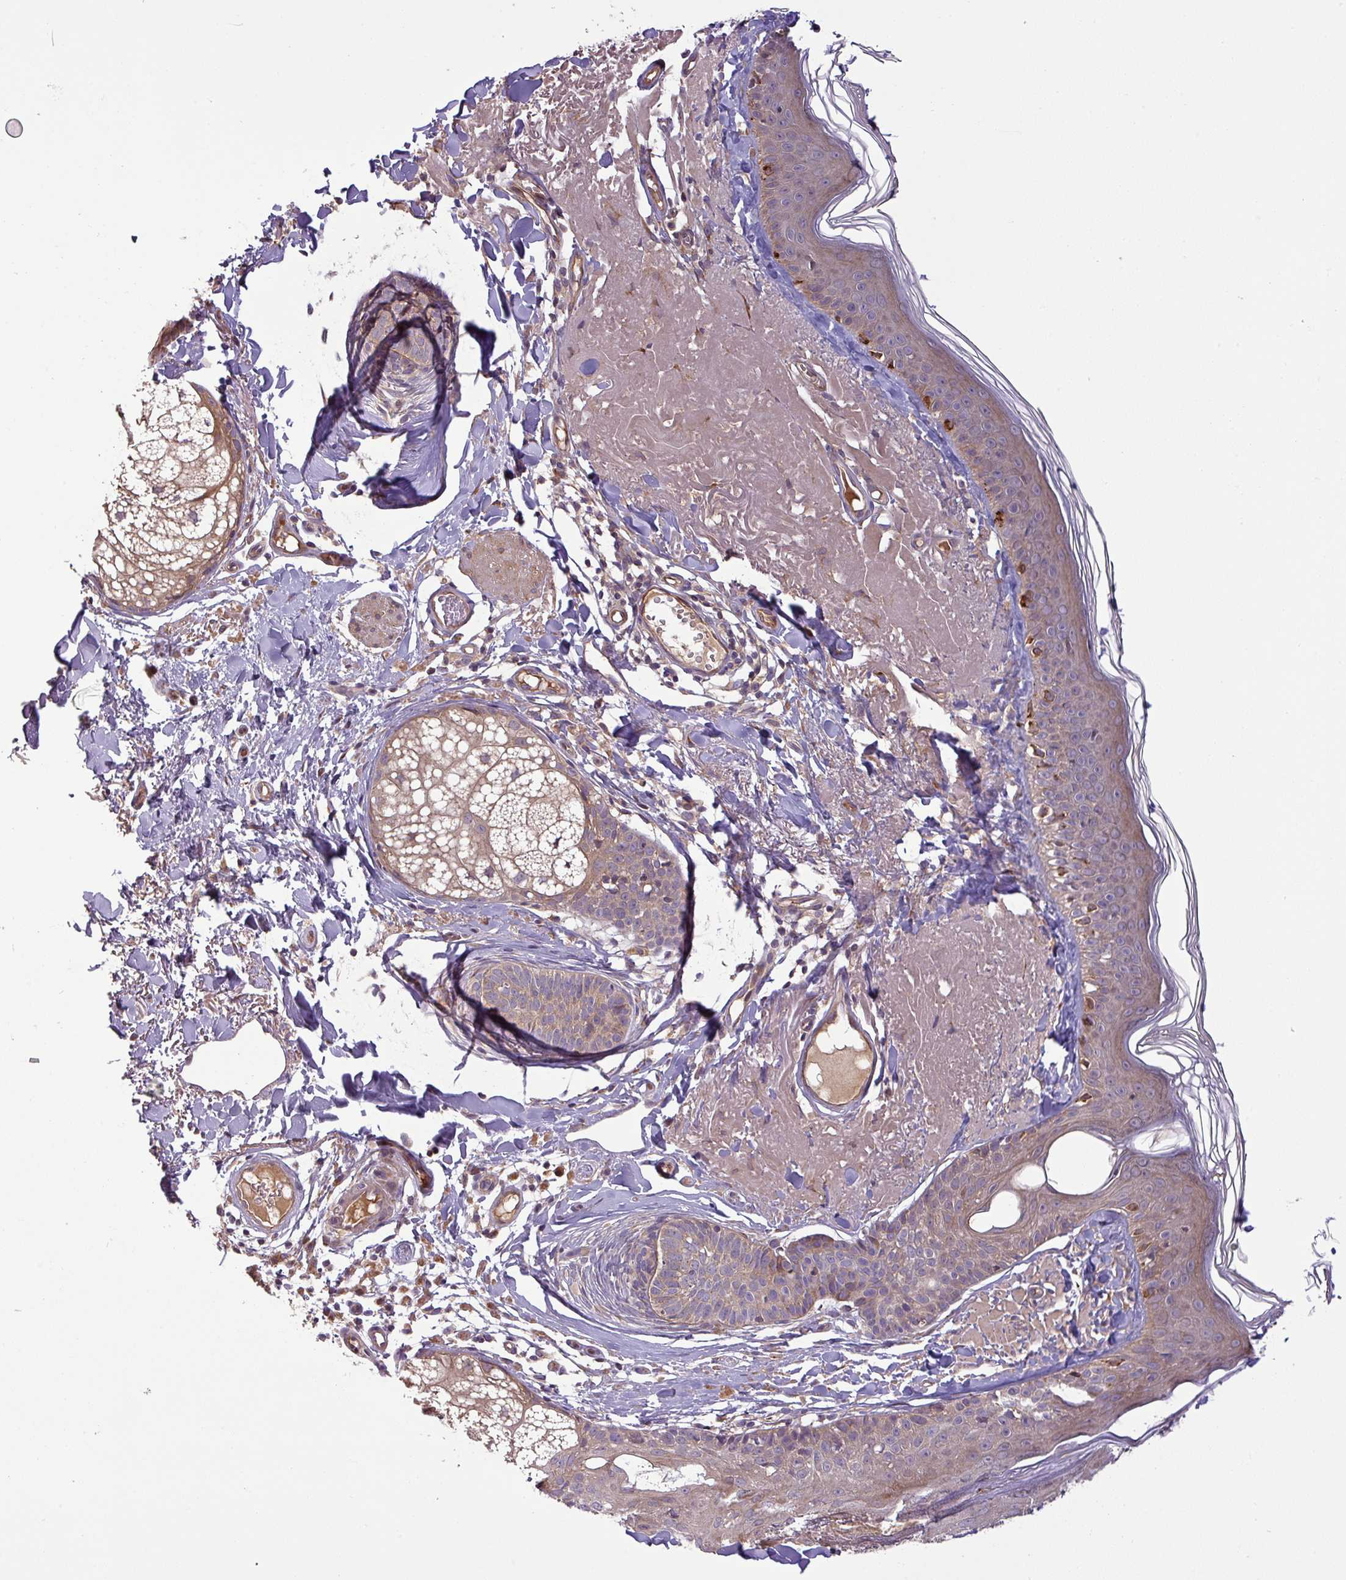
{"staining": {"intensity": "moderate", "quantity": ">75%", "location": "cytoplasmic/membranous"}, "tissue": "skin", "cell_type": "Fibroblasts", "image_type": "normal", "snomed": [{"axis": "morphology", "description": "Normal tissue, NOS"}, {"axis": "morphology", "description": "Malignant melanoma, NOS"}, {"axis": "topography", "description": "Skin"}], "caption": "High-magnification brightfield microscopy of unremarkable skin stained with DAB (brown) and counterstained with hematoxylin (blue). fibroblasts exhibit moderate cytoplasmic/membranous positivity is seen in approximately>75% of cells.", "gene": "ART1", "patient": {"sex": "male", "age": 80}}